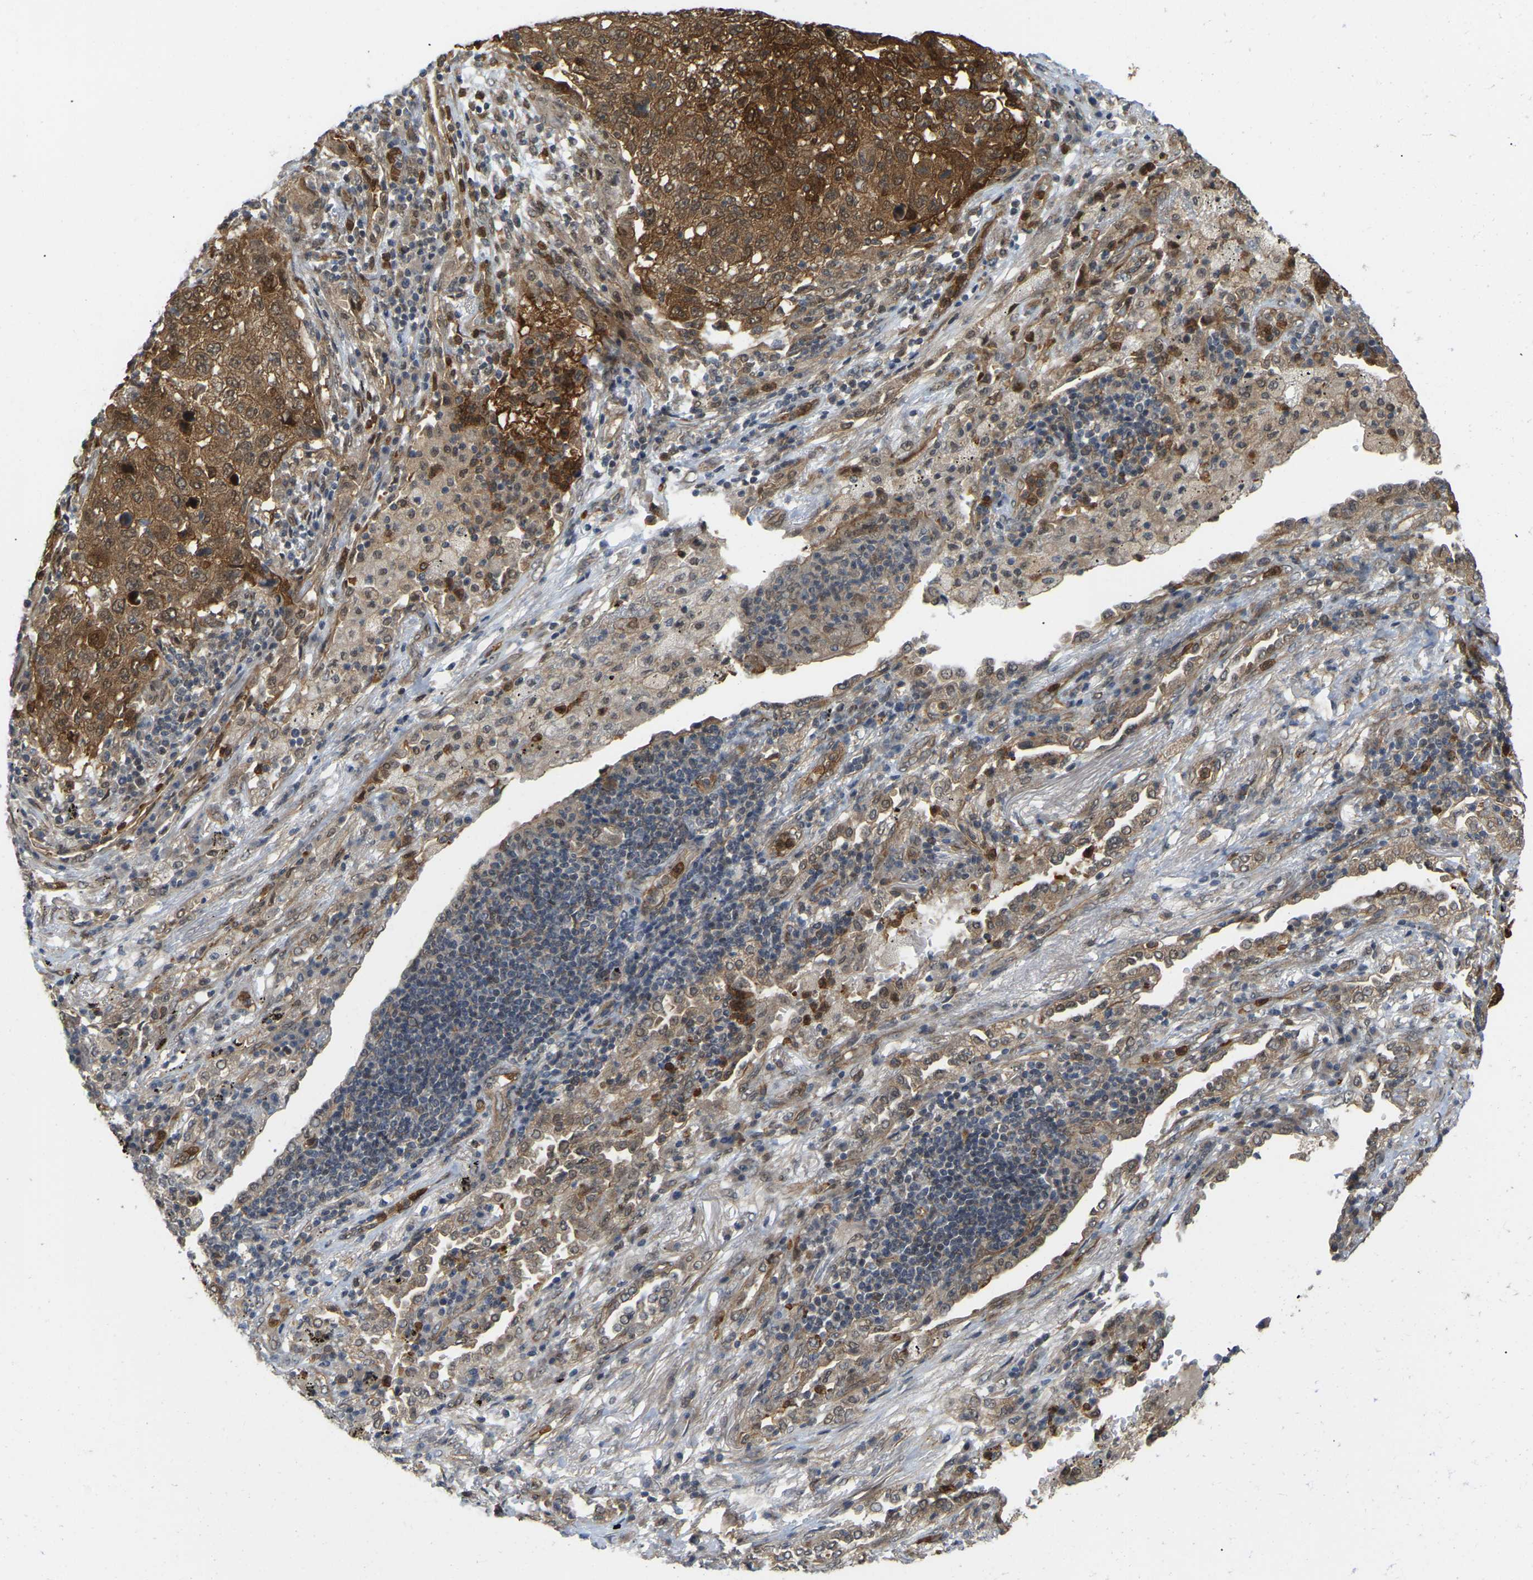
{"staining": {"intensity": "moderate", "quantity": ">75%", "location": "cytoplasmic/membranous"}, "tissue": "lung cancer", "cell_type": "Tumor cells", "image_type": "cancer", "snomed": [{"axis": "morphology", "description": "Squamous cell carcinoma, NOS"}, {"axis": "topography", "description": "Lung"}], "caption": "Immunohistochemical staining of human lung cancer reveals moderate cytoplasmic/membranous protein positivity in about >75% of tumor cells. (Brightfield microscopy of DAB IHC at high magnification).", "gene": "SERPINB5", "patient": {"sex": "female", "age": 63}}